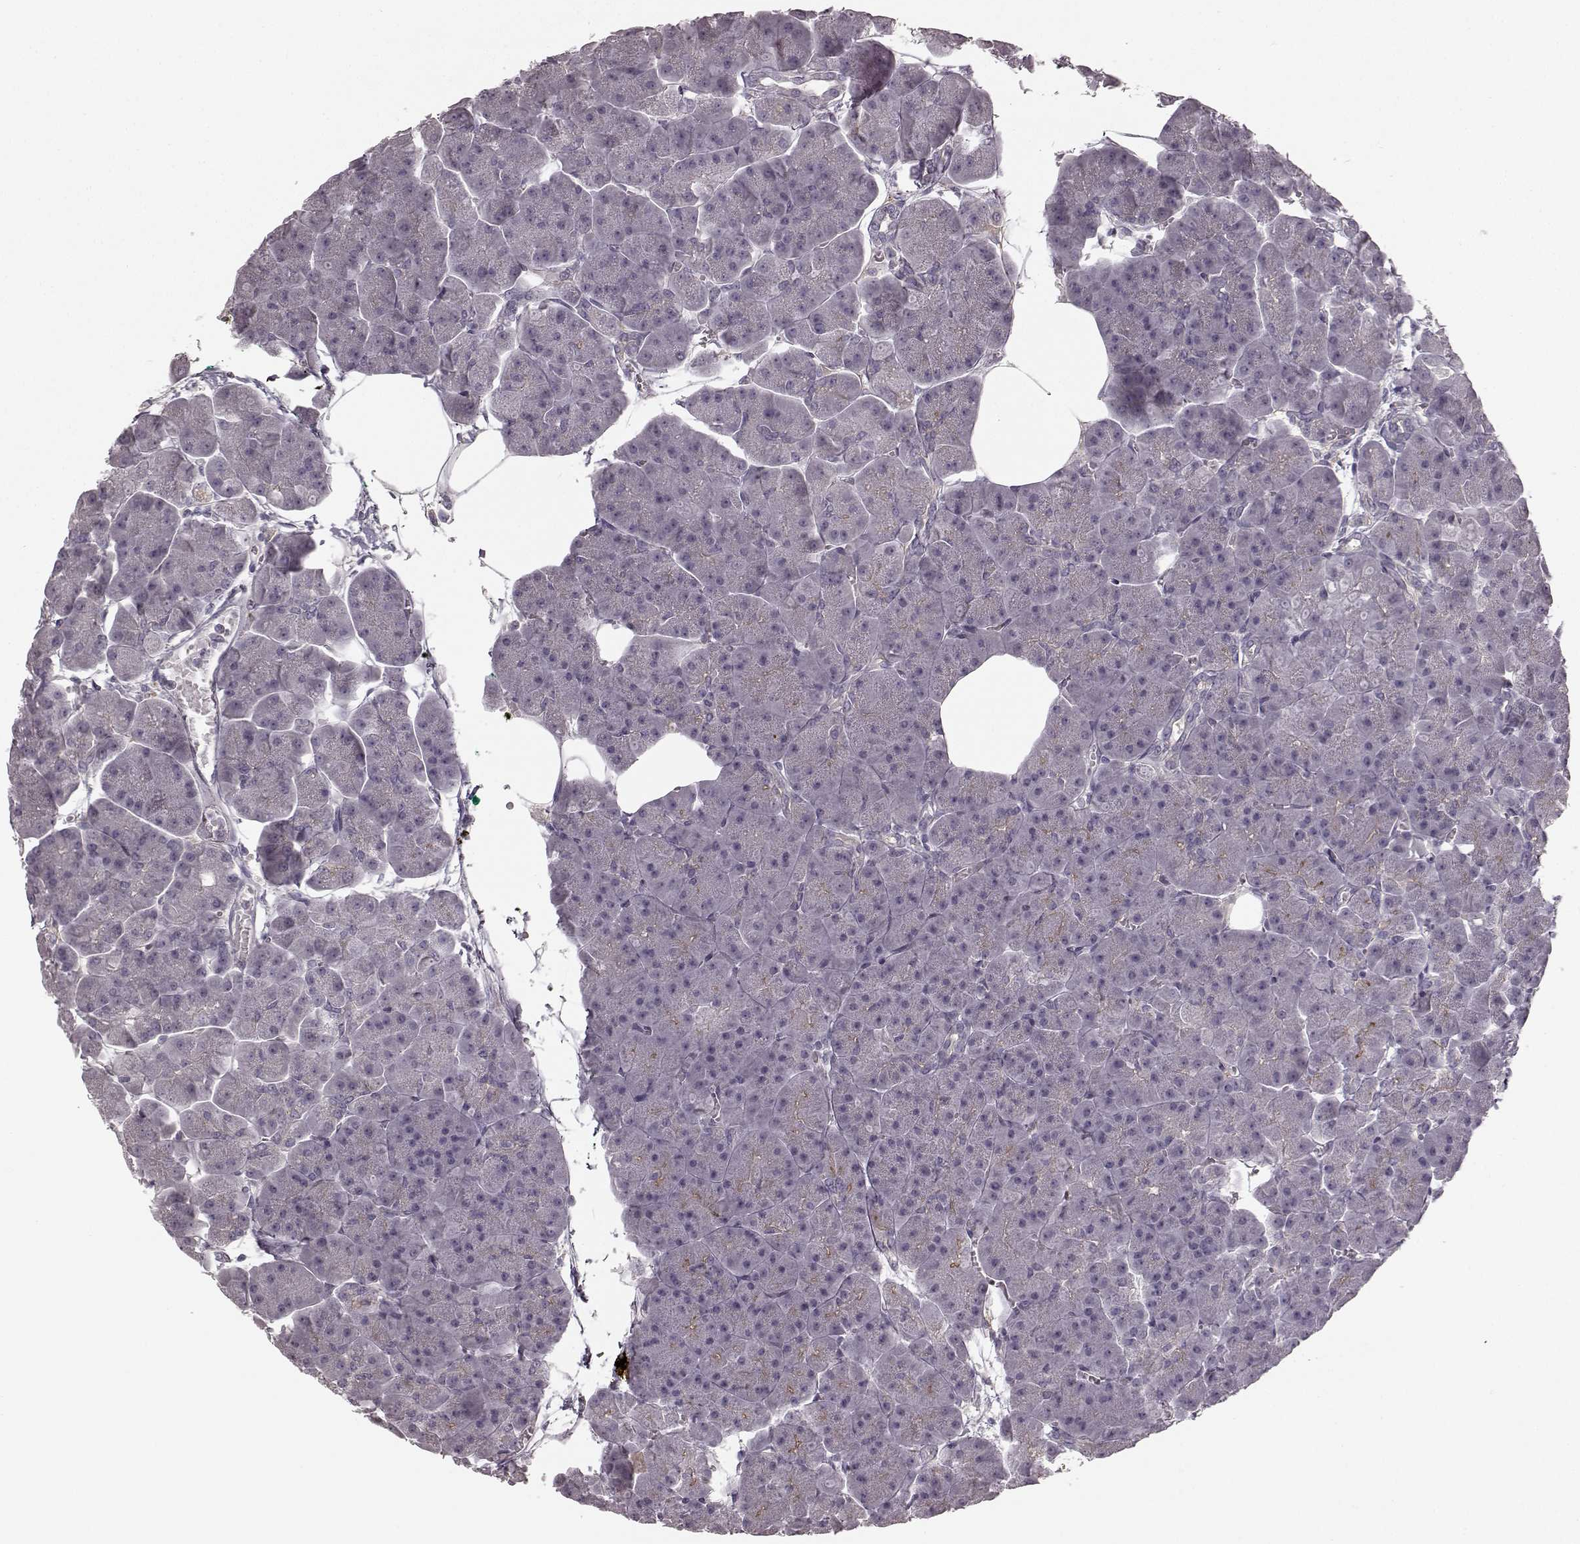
{"staining": {"intensity": "negative", "quantity": "none", "location": "none"}, "tissue": "pancreas", "cell_type": "Exocrine glandular cells", "image_type": "normal", "snomed": [{"axis": "morphology", "description": "Normal tissue, NOS"}, {"axis": "topography", "description": "Adipose tissue"}, {"axis": "topography", "description": "Pancreas"}, {"axis": "topography", "description": "Peripheral nerve tissue"}], "caption": "Immunohistochemical staining of unremarkable pancreas exhibits no significant expression in exocrine glandular cells.", "gene": "PRKCE", "patient": {"sex": "female", "age": 58}}